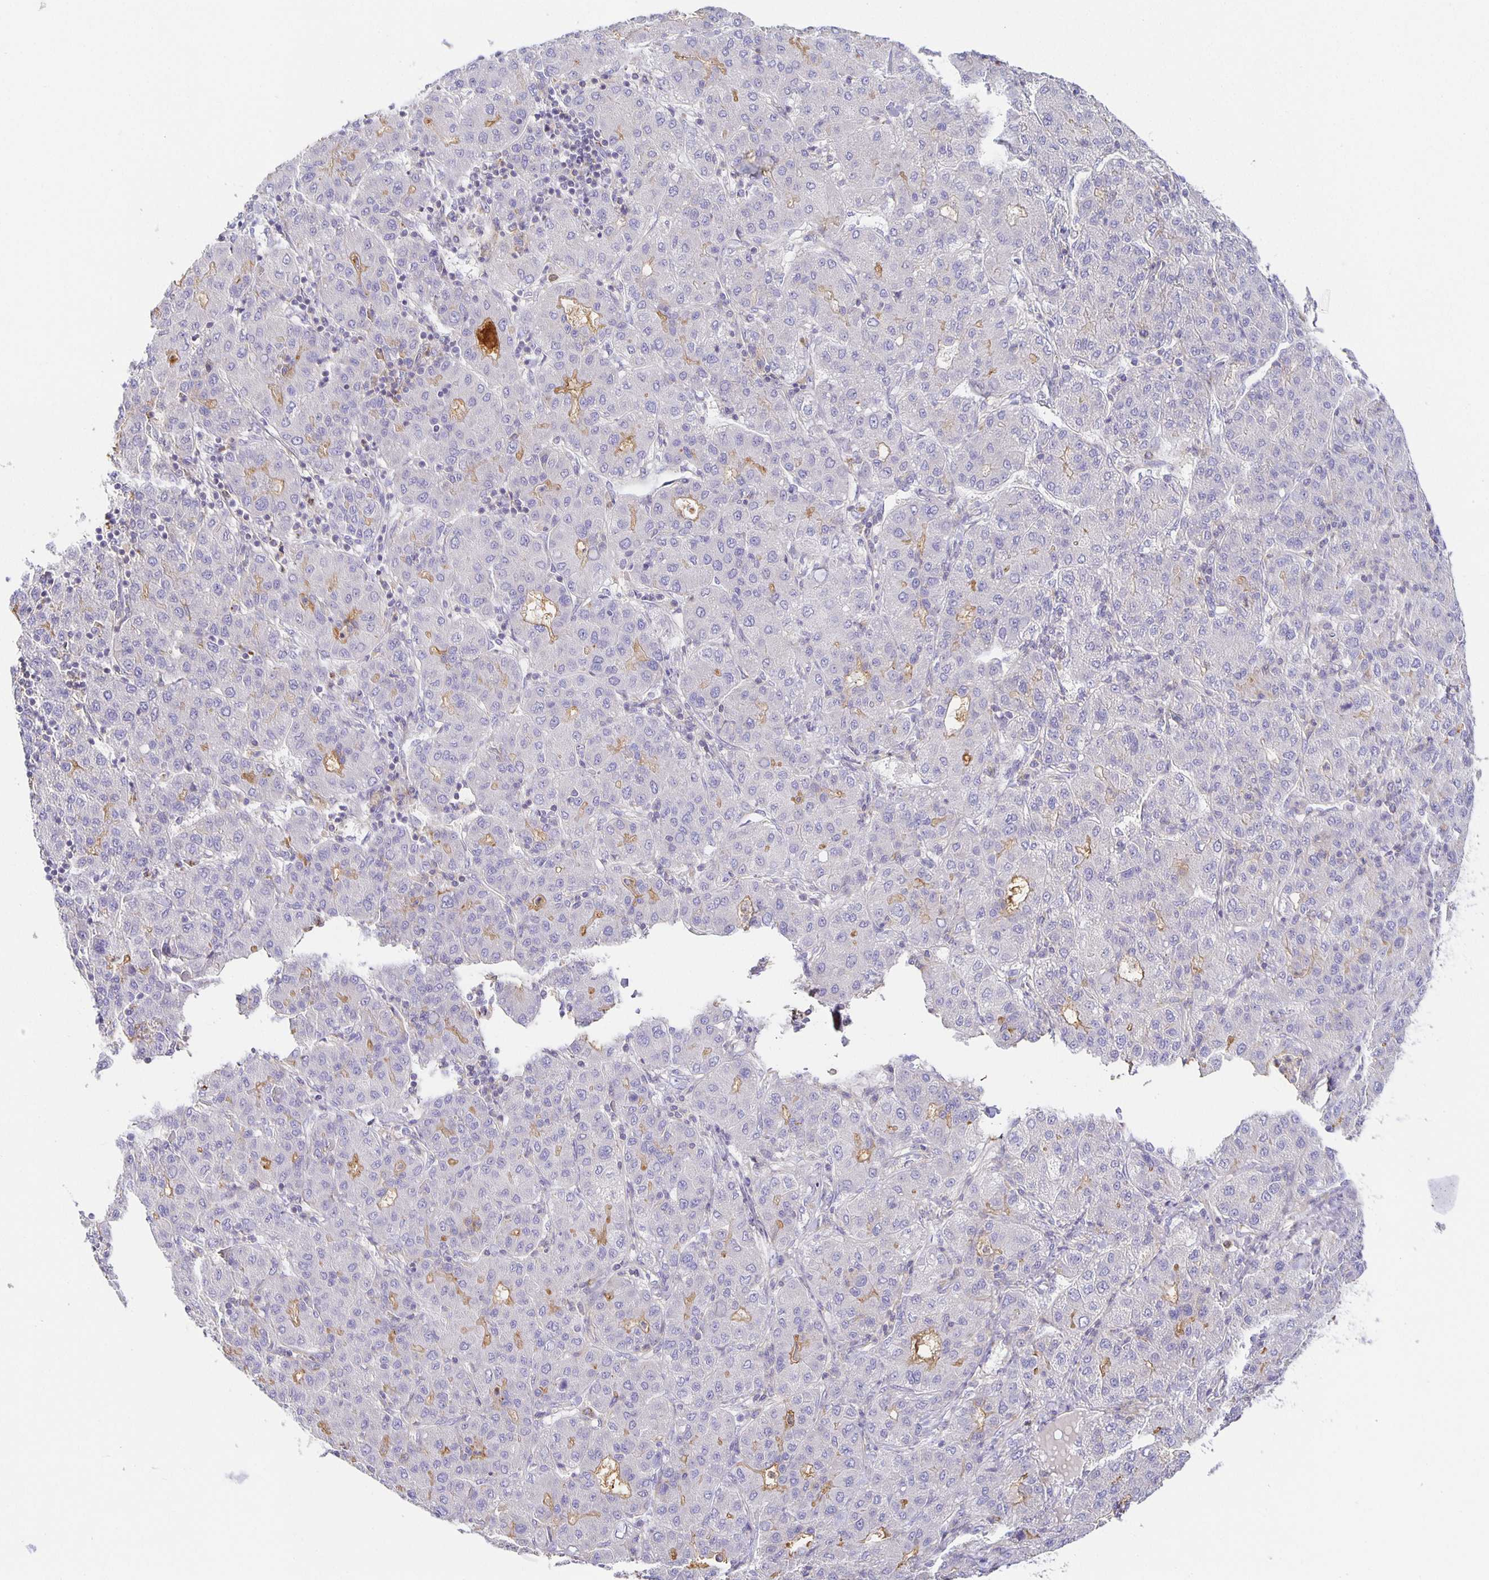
{"staining": {"intensity": "weak", "quantity": "<25%", "location": "cytoplasmic/membranous"}, "tissue": "liver cancer", "cell_type": "Tumor cells", "image_type": "cancer", "snomed": [{"axis": "morphology", "description": "Carcinoma, Hepatocellular, NOS"}, {"axis": "topography", "description": "Liver"}], "caption": "Immunohistochemical staining of hepatocellular carcinoma (liver) demonstrates no significant positivity in tumor cells.", "gene": "FLRT3", "patient": {"sex": "male", "age": 65}}